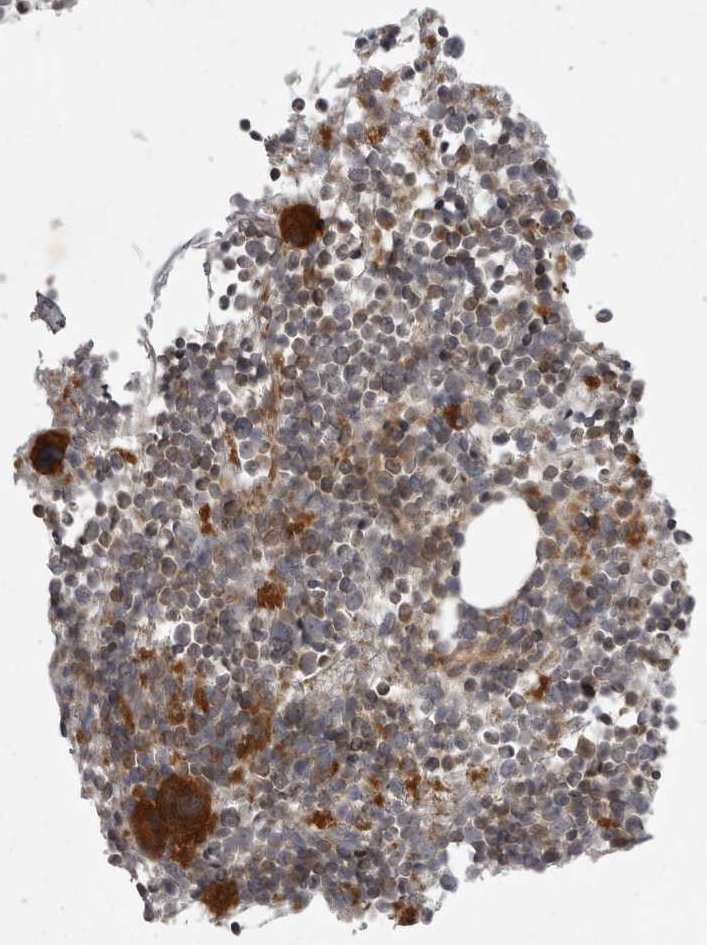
{"staining": {"intensity": "strong", "quantity": "25%-75%", "location": "cytoplasmic/membranous"}, "tissue": "bone marrow", "cell_type": "Hematopoietic cells", "image_type": "normal", "snomed": [{"axis": "morphology", "description": "Normal tissue, NOS"}, {"axis": "morphology", "description": "Inflammation, NOS"}, {"axis": "topography", "description": "Bone marrow"}], "caption": "Bone marrow stained with IHC demonstrates strong cytoplasmic/membranous positivity in approximately 25%-75% of hematopoietic cells.", "gene": "STK24", "patient": {"sex": "male", "age": 1}}